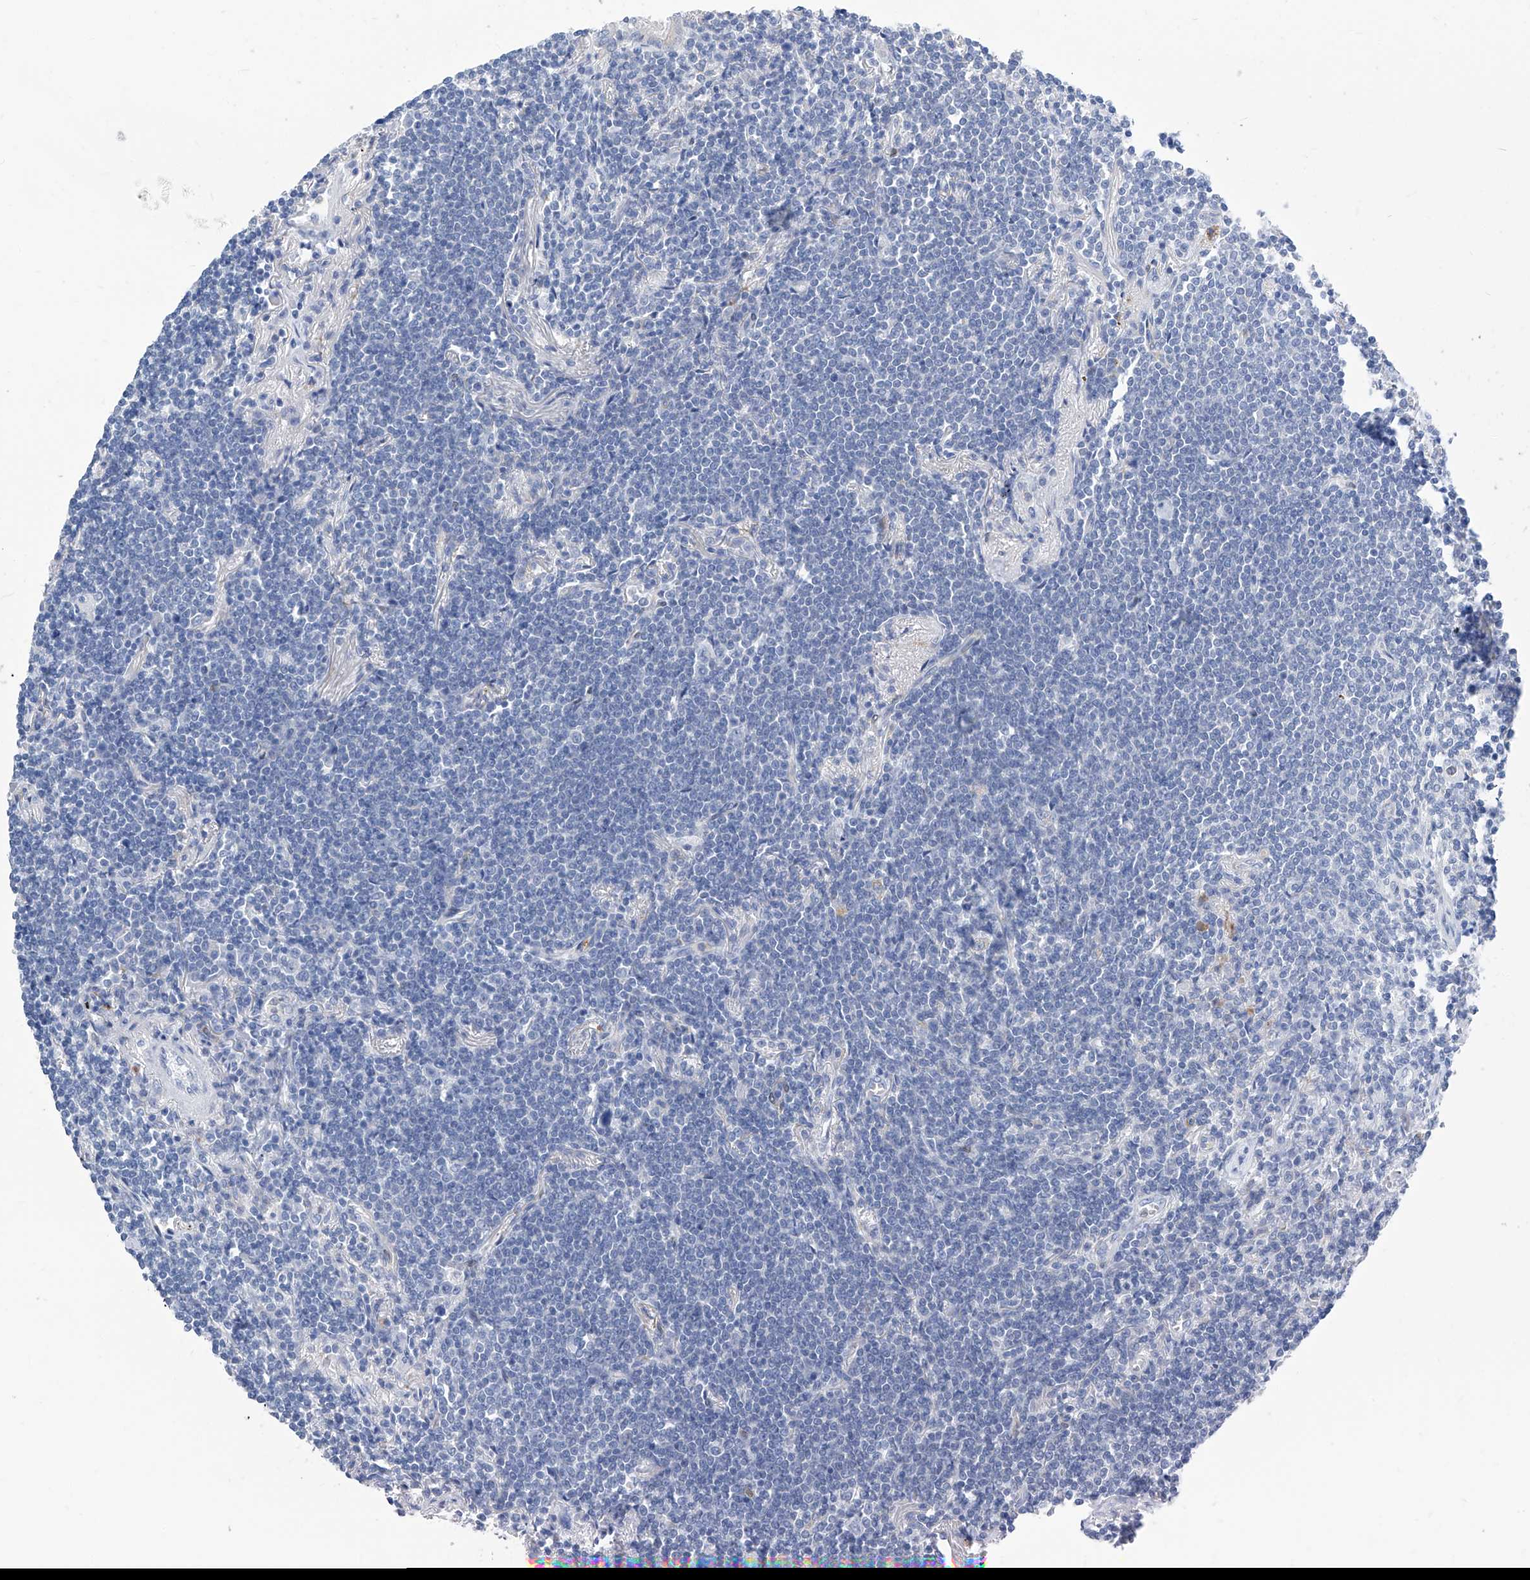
{"staining": {"intensity": "negative", "quantity": "none", "location": "none"}, "tissue": "lymphoma", "cell_type": "Tumor cells", "image_type": "cancer", "snomed": [{"axis": "morphology", "description": "Malignant lymphoma, non-Hodgkin's type, Low grade"}, {"axis": "topography", "description": "Lung"}], "caption": "IHC of lymphoma demonstrates no positivity in tumor cells.", "gene": "IMPA2", "patient": {"sex": "female", "age": 71}}